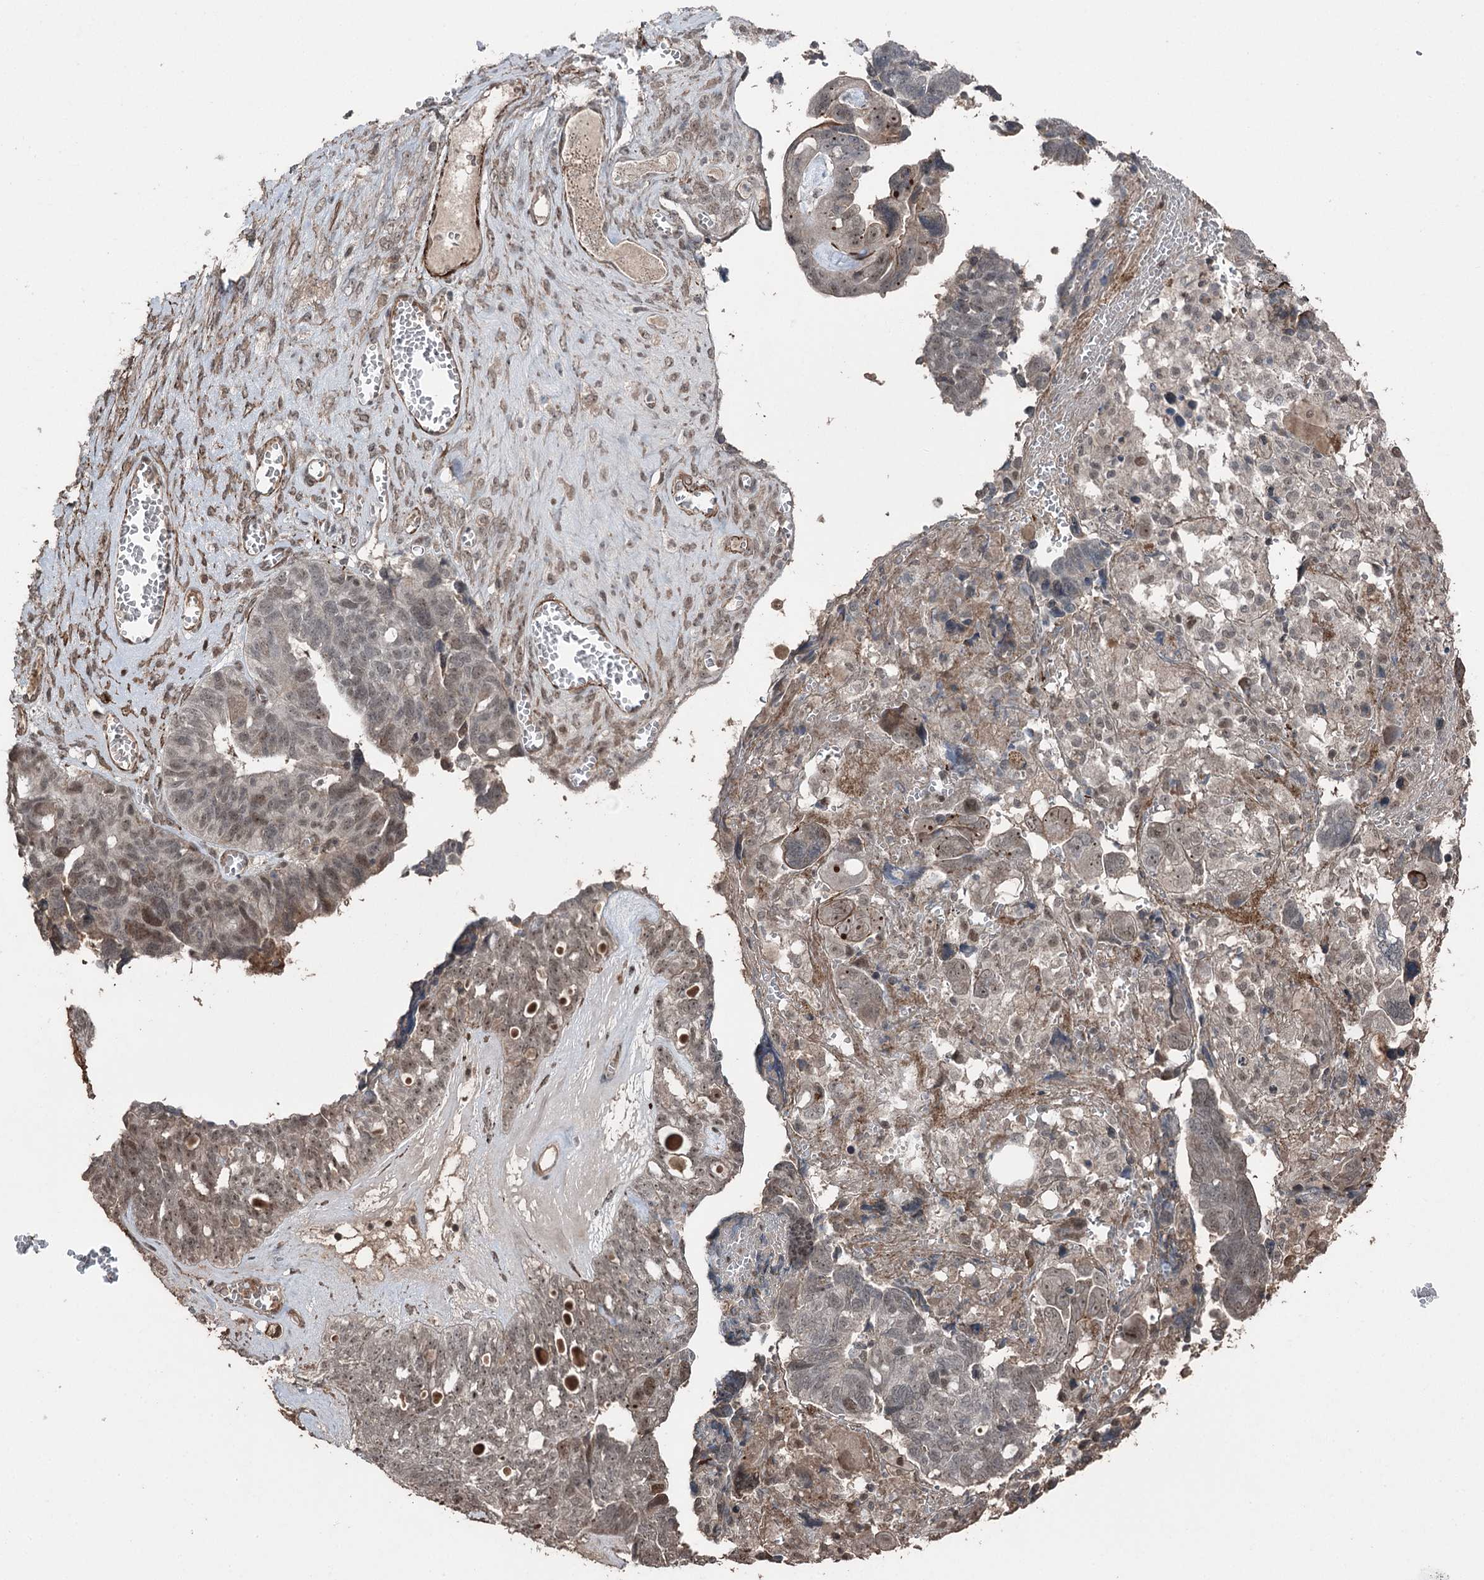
{"staining": {"intensity": "moderate", "quantity": "25%-75%", "location": "nuclear"}, "tissue": "ovarian cancer", "cell_type": "Tumor cells", "image_type": "cancer", "snomed": [{"axis": "morphology", "description": "Cystadenocarcinoma, serous, NOS"}, {"axis": "topography", "description": "Ovary"}], "caption": "Ovarian serous cystadenocarcinoma tissue displays moderate nuclear expression in about 25%-75% of tumor cells The staining was performed using DAB, with brown indicating positive protein expression. Nuclei are stained blue with hematoxylin.", "gene": "CCDC82", "patient": {"sex": "female", "age": 79}}